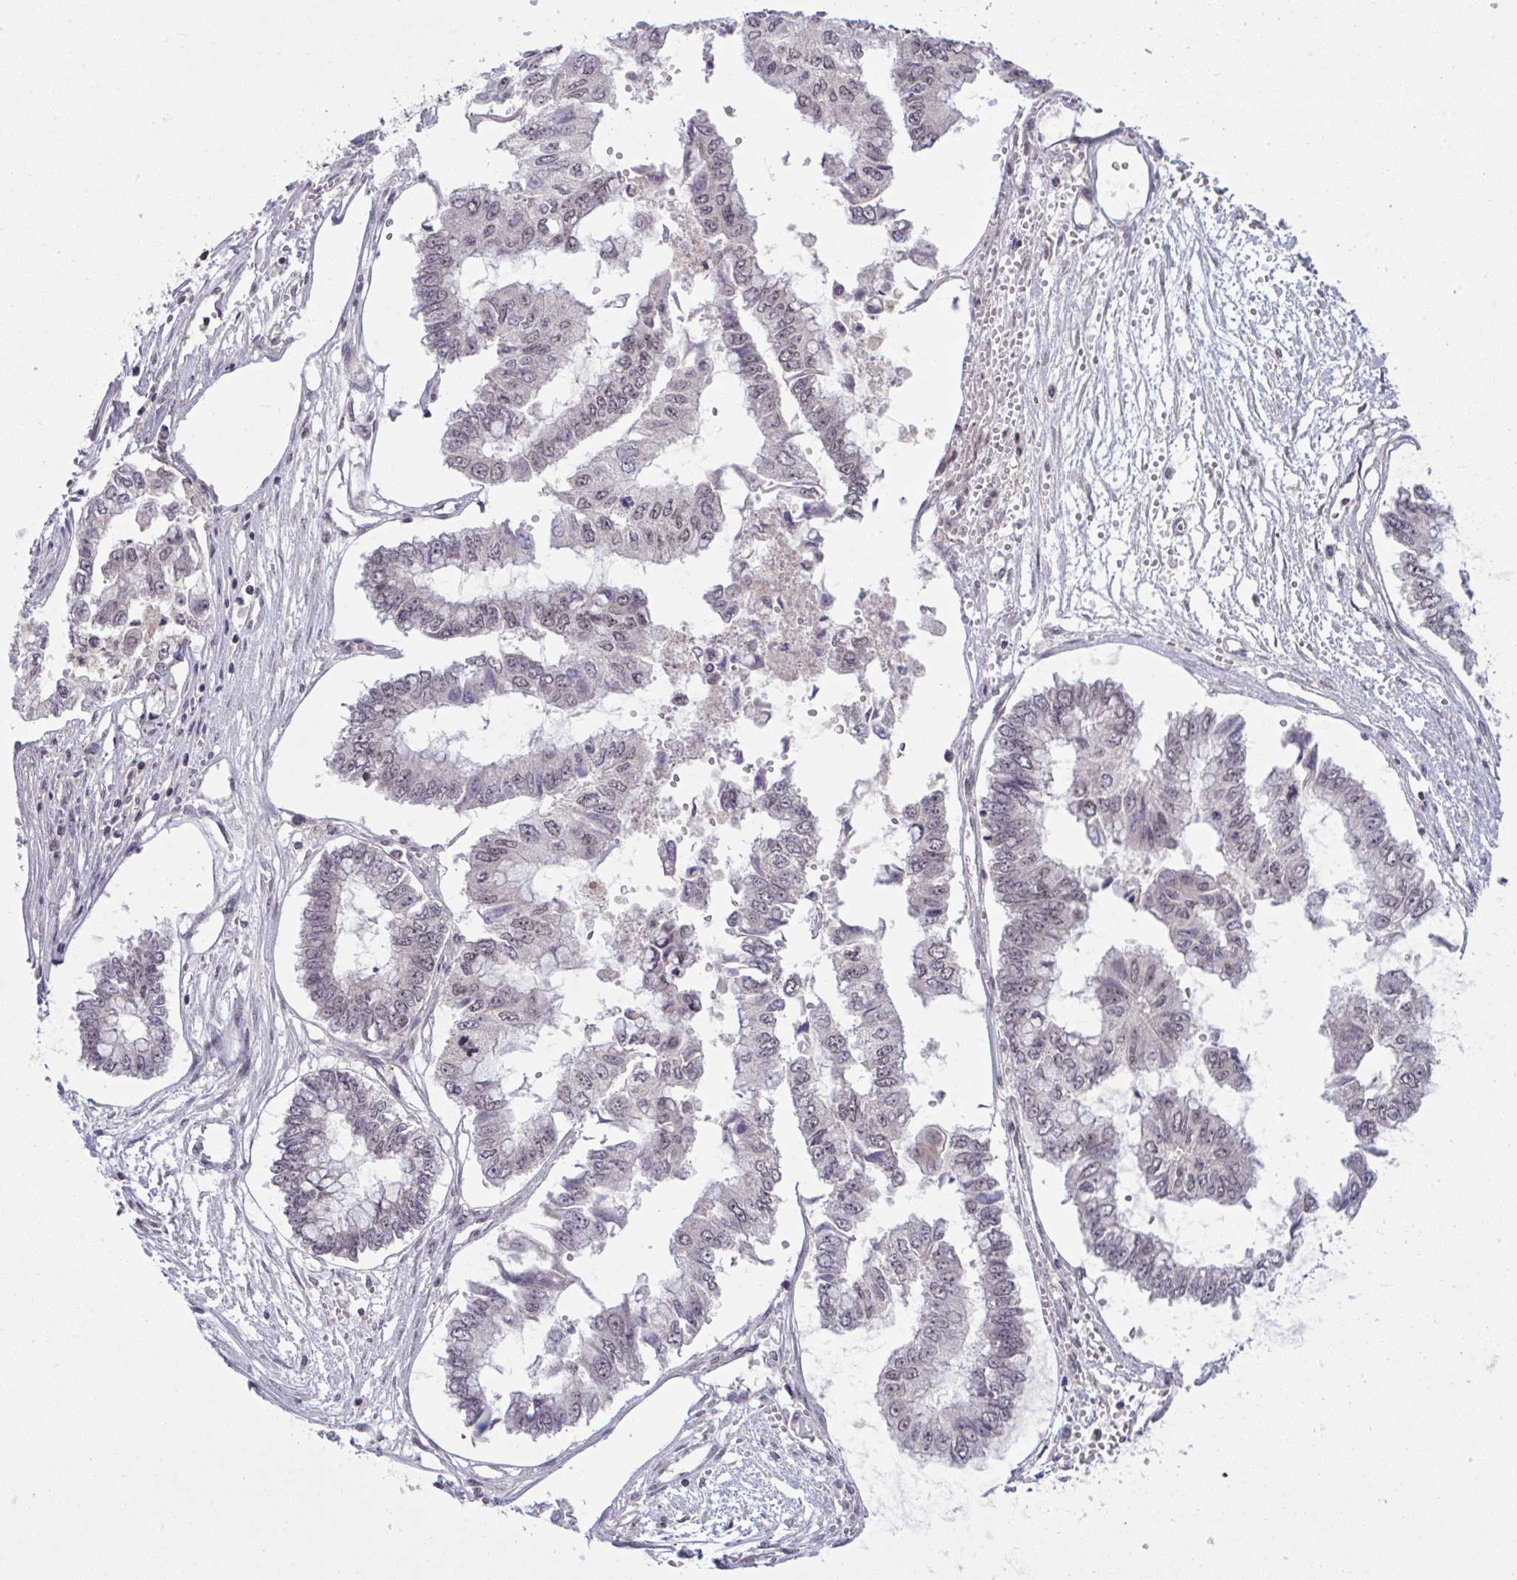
{"staining": {"intensity": "weak", "quantity": "<25%", "location": "nuclear"}, "tissue": "ovarian cancer", "cell_type": "Tumor cells", "image_type": "cancer", "snomed": [{"axis": "morphology", "description": "Cystadenocarcinoma, mucinous, NOS"}, {"axis": "topography", "description": "Ovary"}], "caption": "Immunohistochemistry image of neoplastic tissue: mucinous cystadenocarcinoma (ovarian) stained with DAB (3,3'-diaminobenzidine) exhibits no significant protein staining in tumor cells.", "gene": "KLF2", "patient": {"sex": "female", "age": 72}}